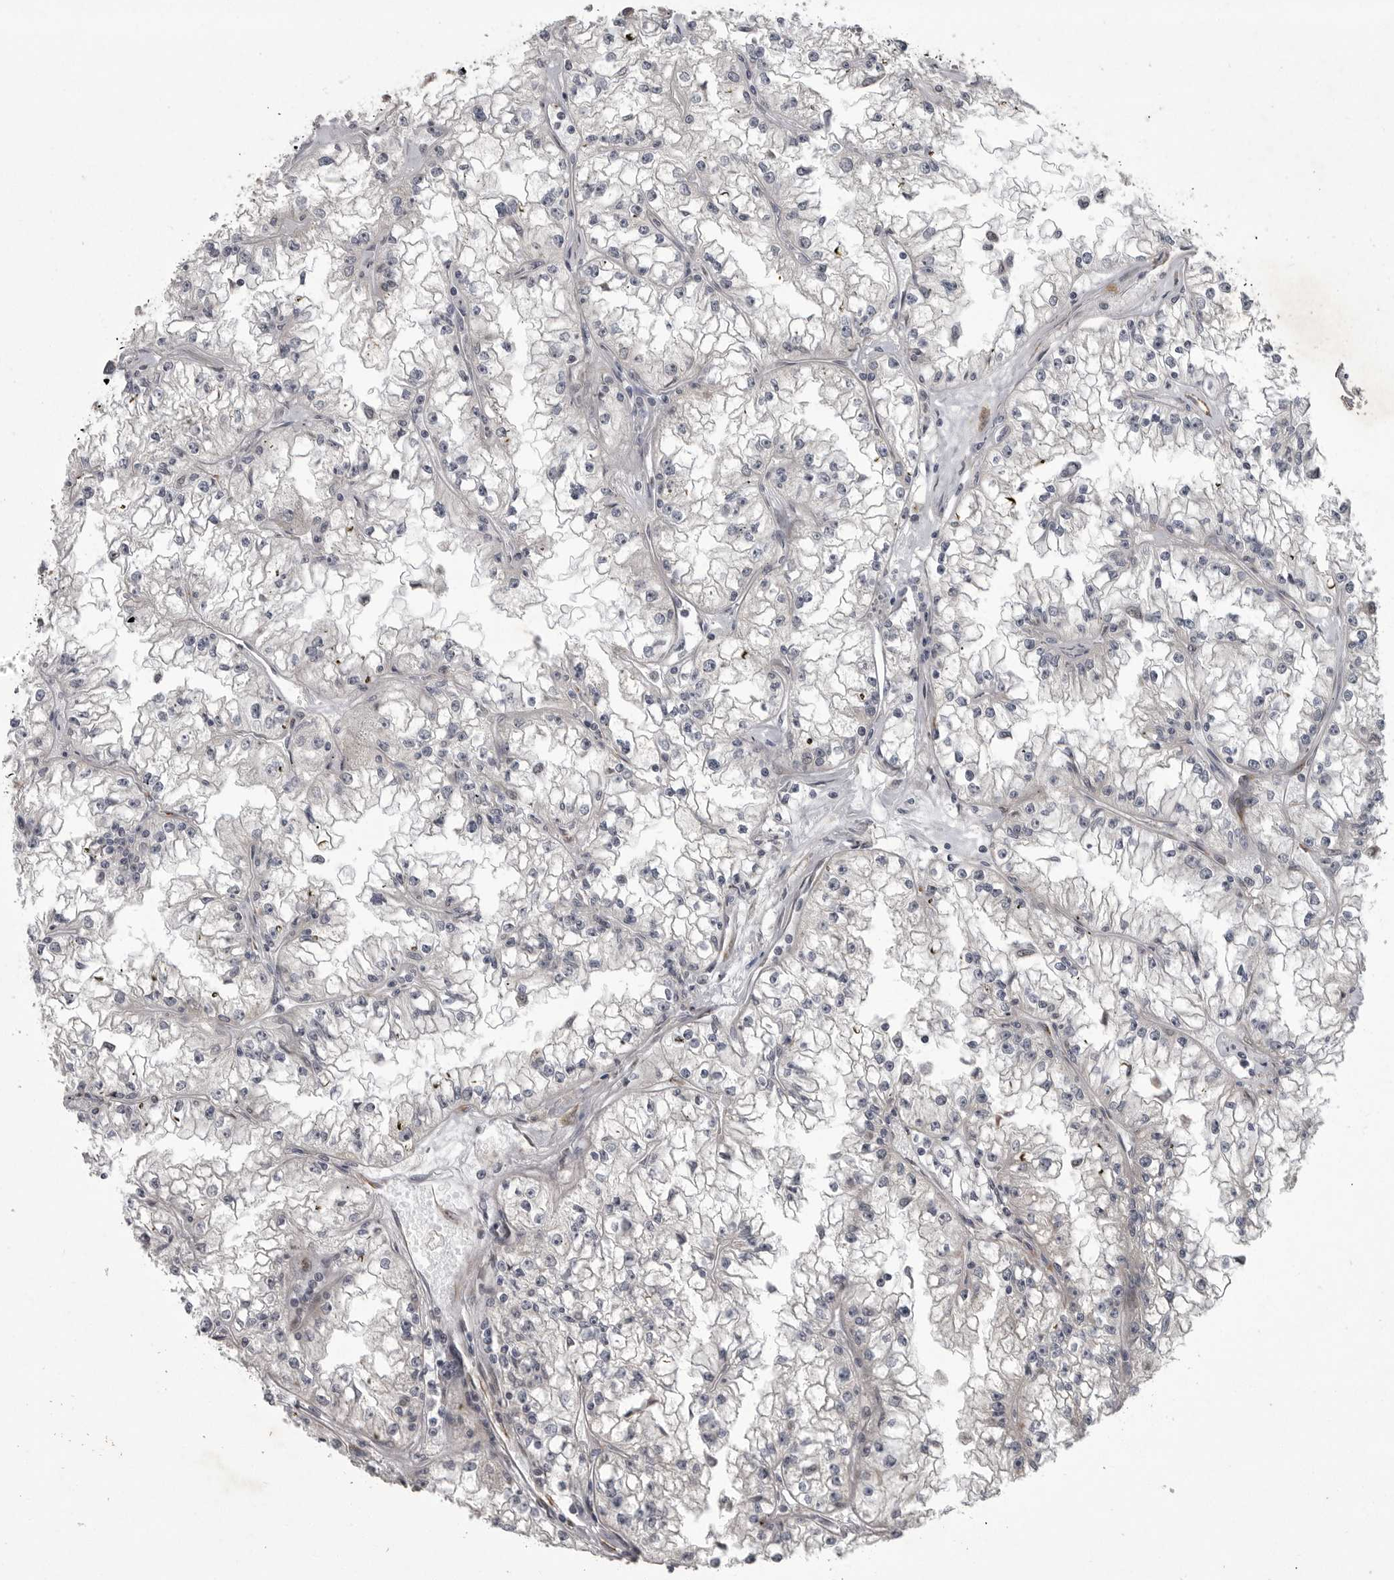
{"staining": {"intensity": "negative", "quantity": "none", "location": "none"}, "tissue": "renal cancer", "cell_type": "Tumor cells", "image_type": "cancer", "snomed": [{"axis": "morphology", "description": "Adenocarcinoma, NOS"}, {"axis": "topography", "description": "Kidney"}], "caption": "Micrograph shows no significant protein expression in tumor cells of adenocarcinoma (renal).", "gene": "PPP1R9A", "patient": {"sex": "male", "age": 56}}